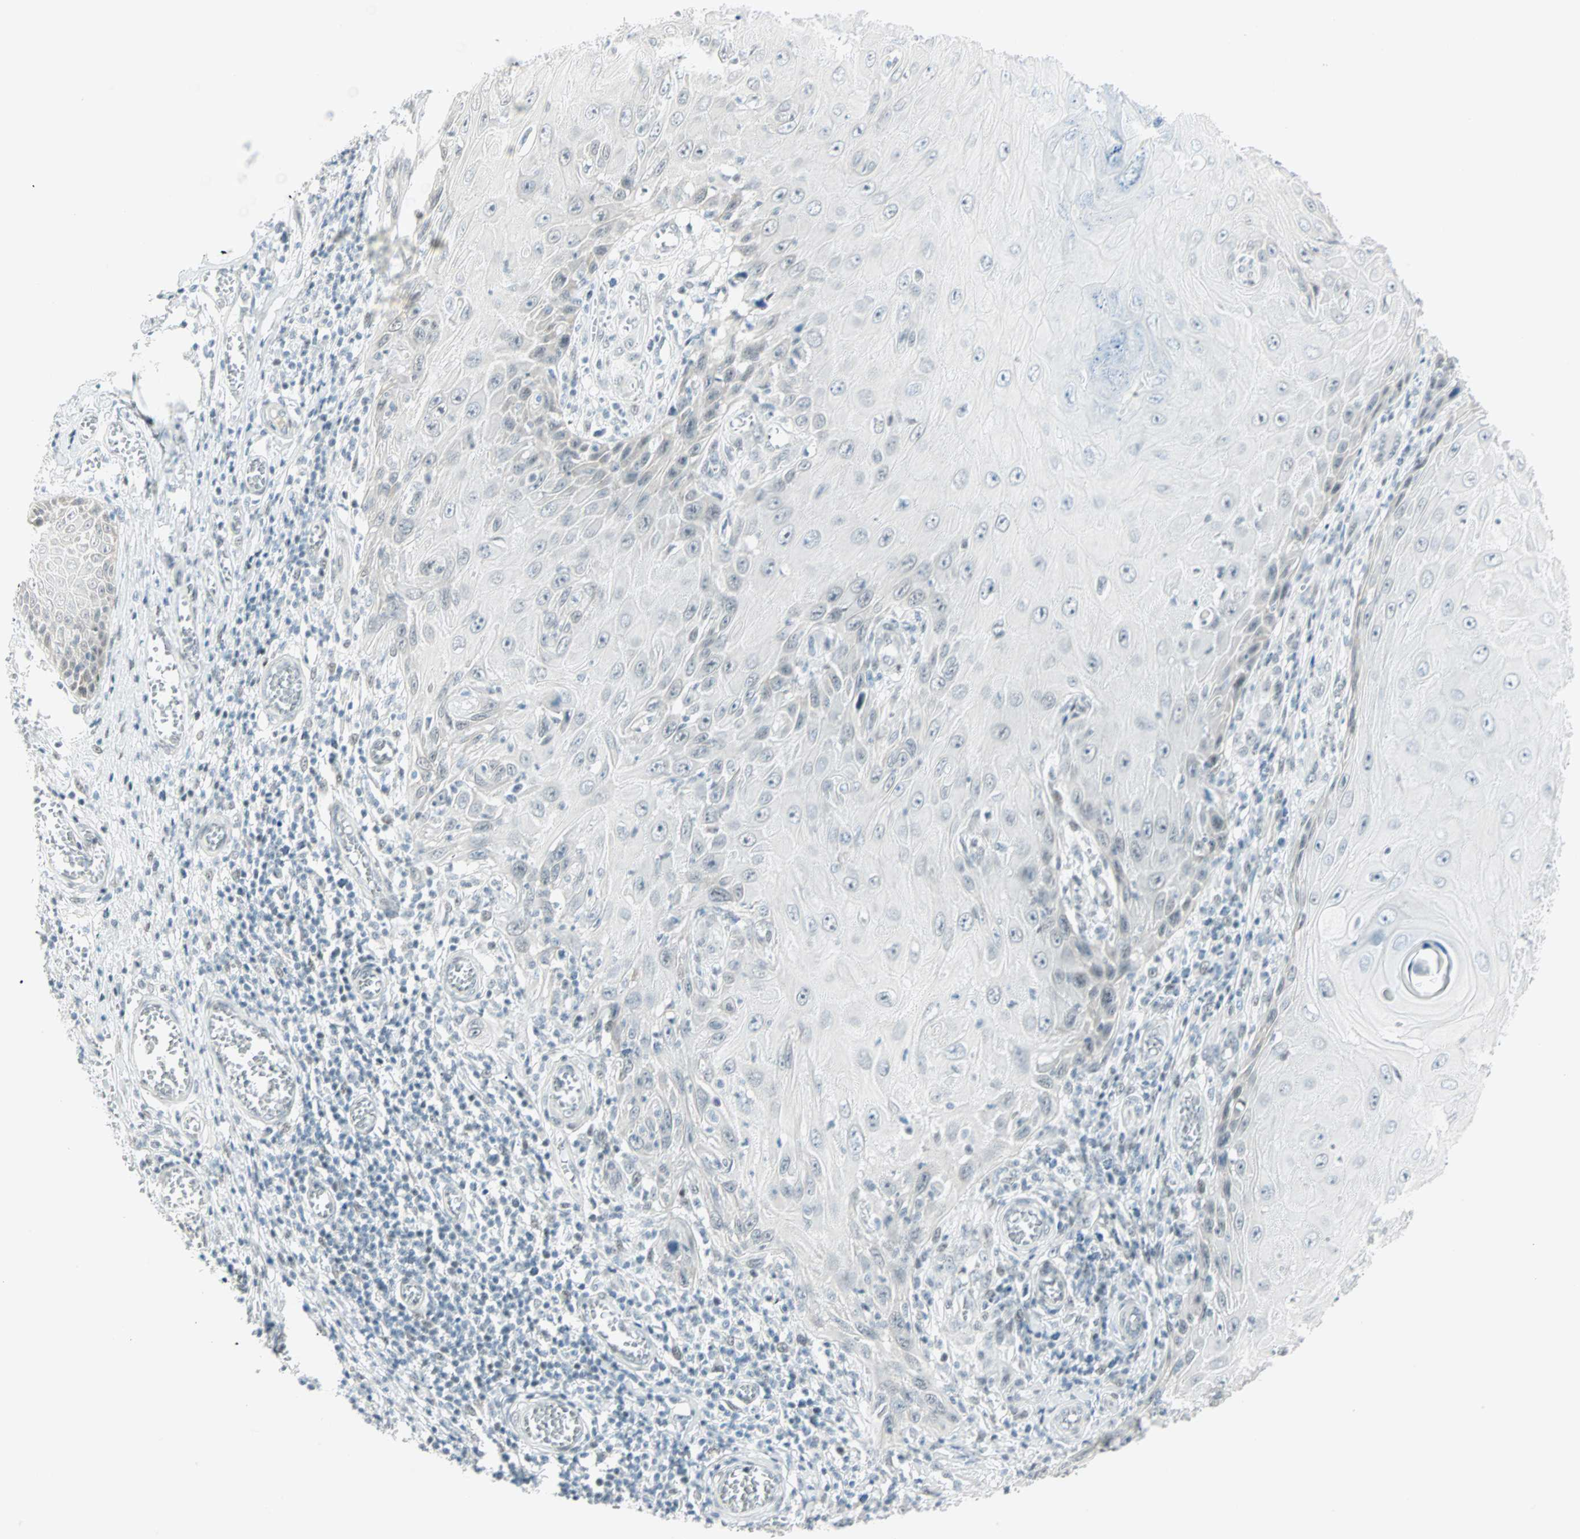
{"staining": {"intensity": "negative", "quantity": "none", "location": "none"}, "tissue": "skin cancer", "cell_type": "Tumor cells", "image_type": "cancer", "snomed": [{"axis": "morphology", "description": "Squamous cell carcinoma, NOS"}, {"axis": "topography", "description": "Skin"}], "caption": "Immunohistochemistry of skin squamous cell carcinoma shows no staining in tumor cells. (DAB (3,3'-diaminobenzidine) immunohistochemistry visualized using brightfield microscopy, high magnification).", "gene": "PKNOX1", "patient": {"sex": "female", "age": 73}}